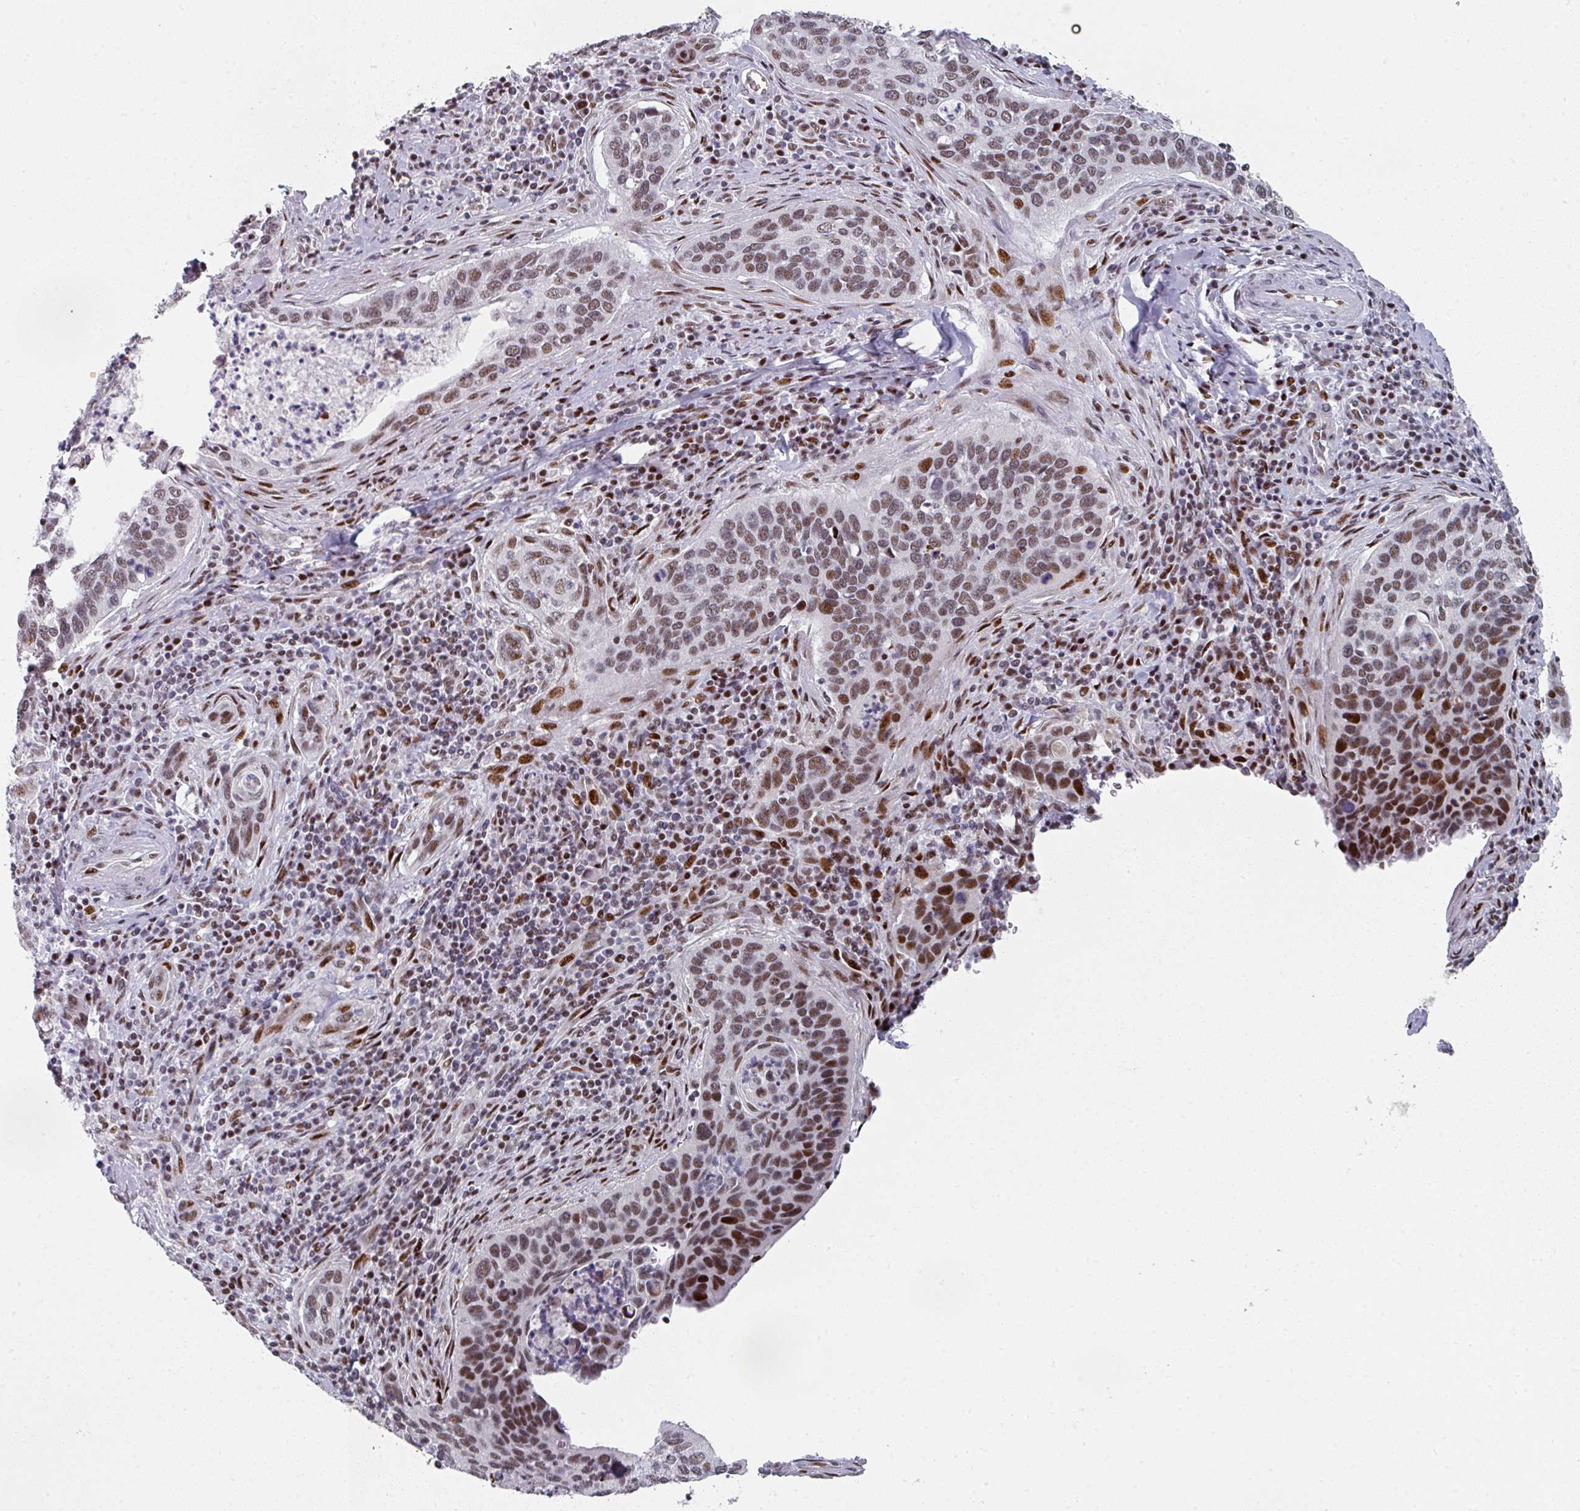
{"staining": {"intensity": "moderate", "quantity": ">75%", "location": "nuclear"}, "tissue": "cervical cancer", "cell_type": "Tumor cells", "image_type": "cancer", "snomed": [{"axis": "morphology", "description": "Squamous cell carcinoma, NOS"}, {"axis": "topography", "description": "Cervix"}], "caption": "This is a histology image of IHC staining of squamous cell carcinoma (cervical), which shows moderate positivity in the nuclear of tumor cells.", "gene": "SF3B5", "patient": {"sex": "female", "age": 53}}